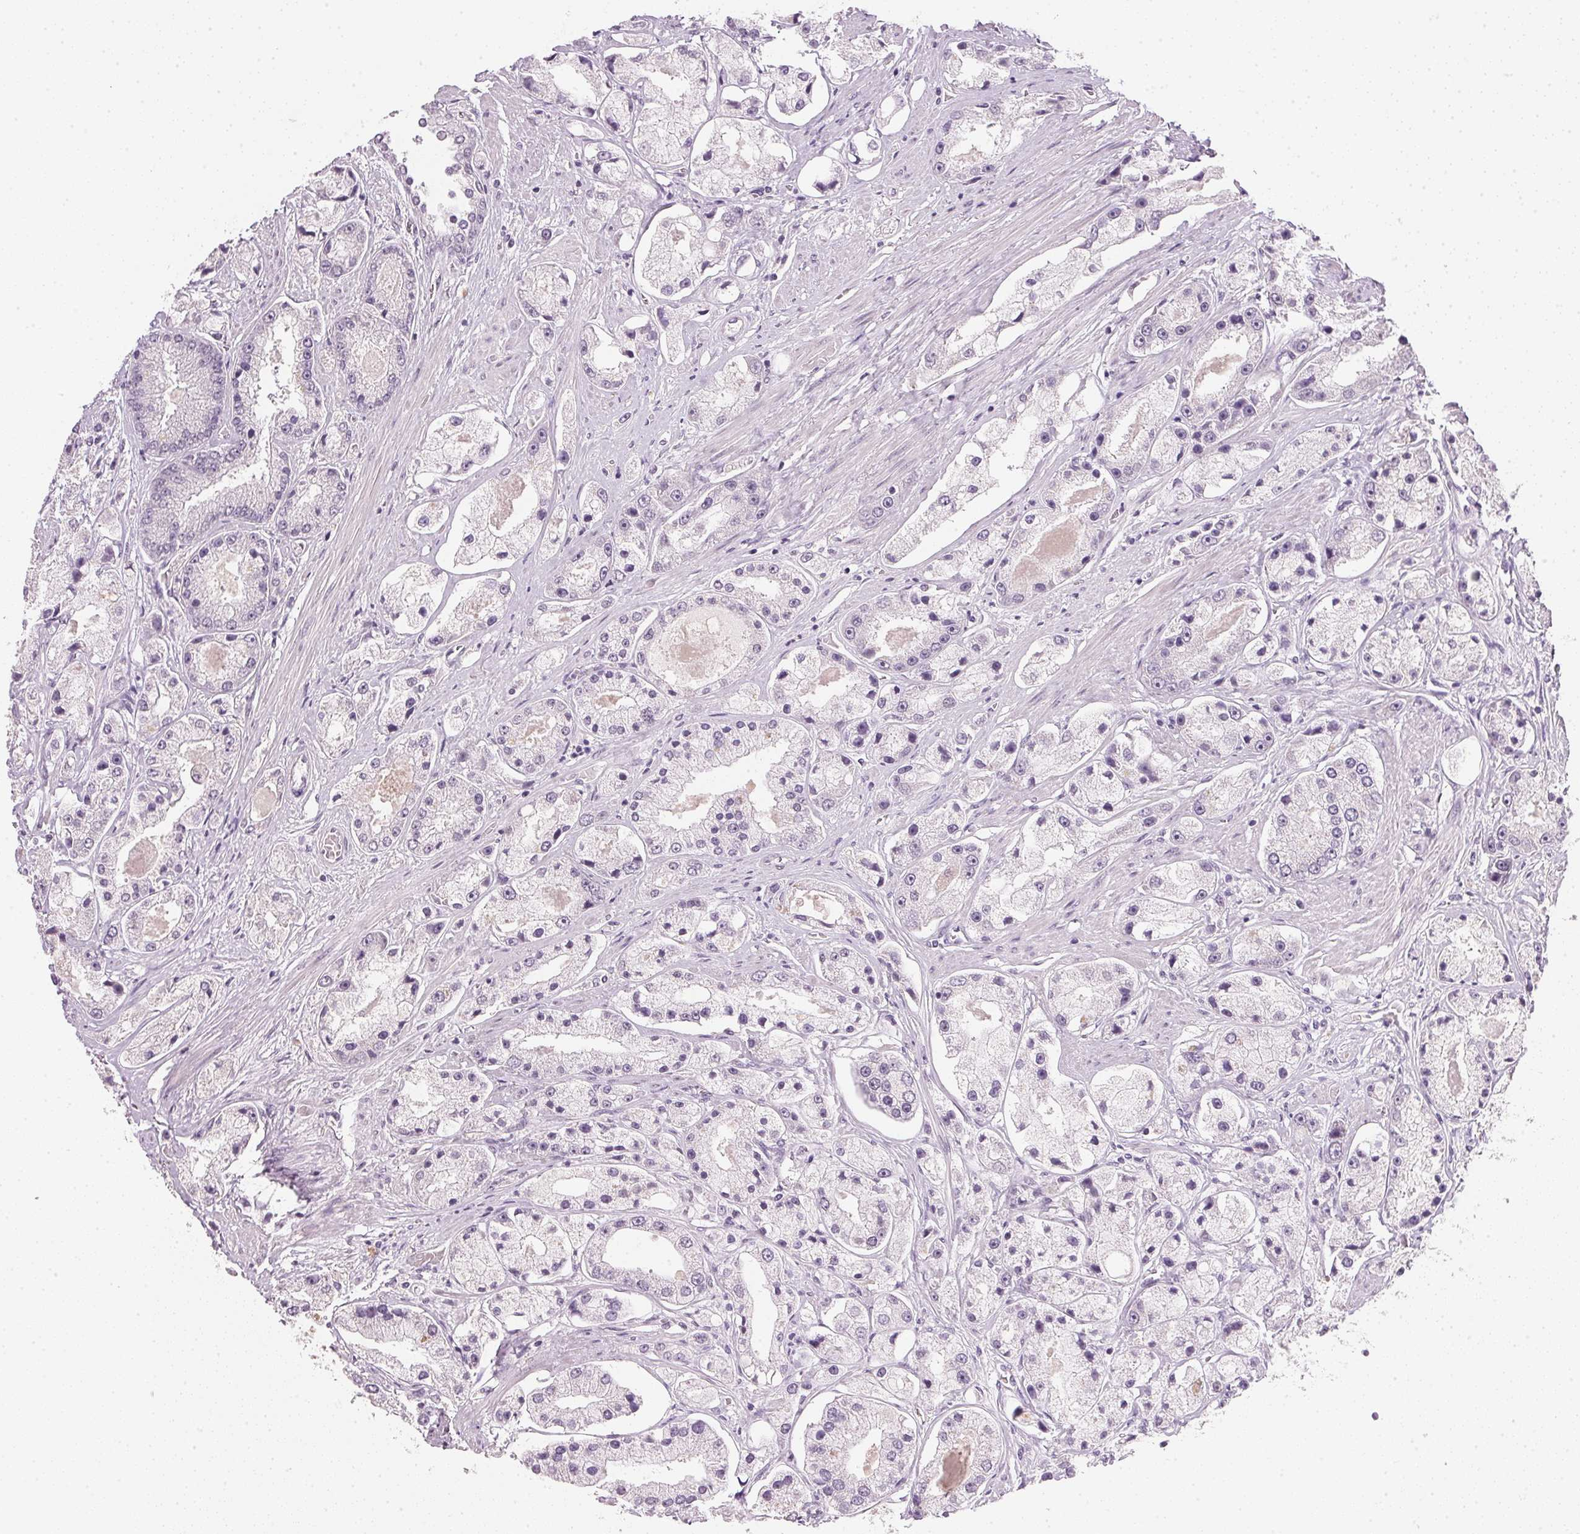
{"staining": {"intensity": "negative", "quantity": "none", "location": "none"}, "tissue": "prostate cancer", "cell_type": "Tumor cells", "image_type": "cancer", "snomed": [{"axis": "morphology", "description": "Adenocarcinoma, High grade"}, {"axis": "topography", "description": "Prostate"}], "caption": "Photomicrograph shows no significant protein positivity in tumor cells of prostate cancer.", "gene": "IGFBP1", "patient": {"sex": "male", "age": 67}}